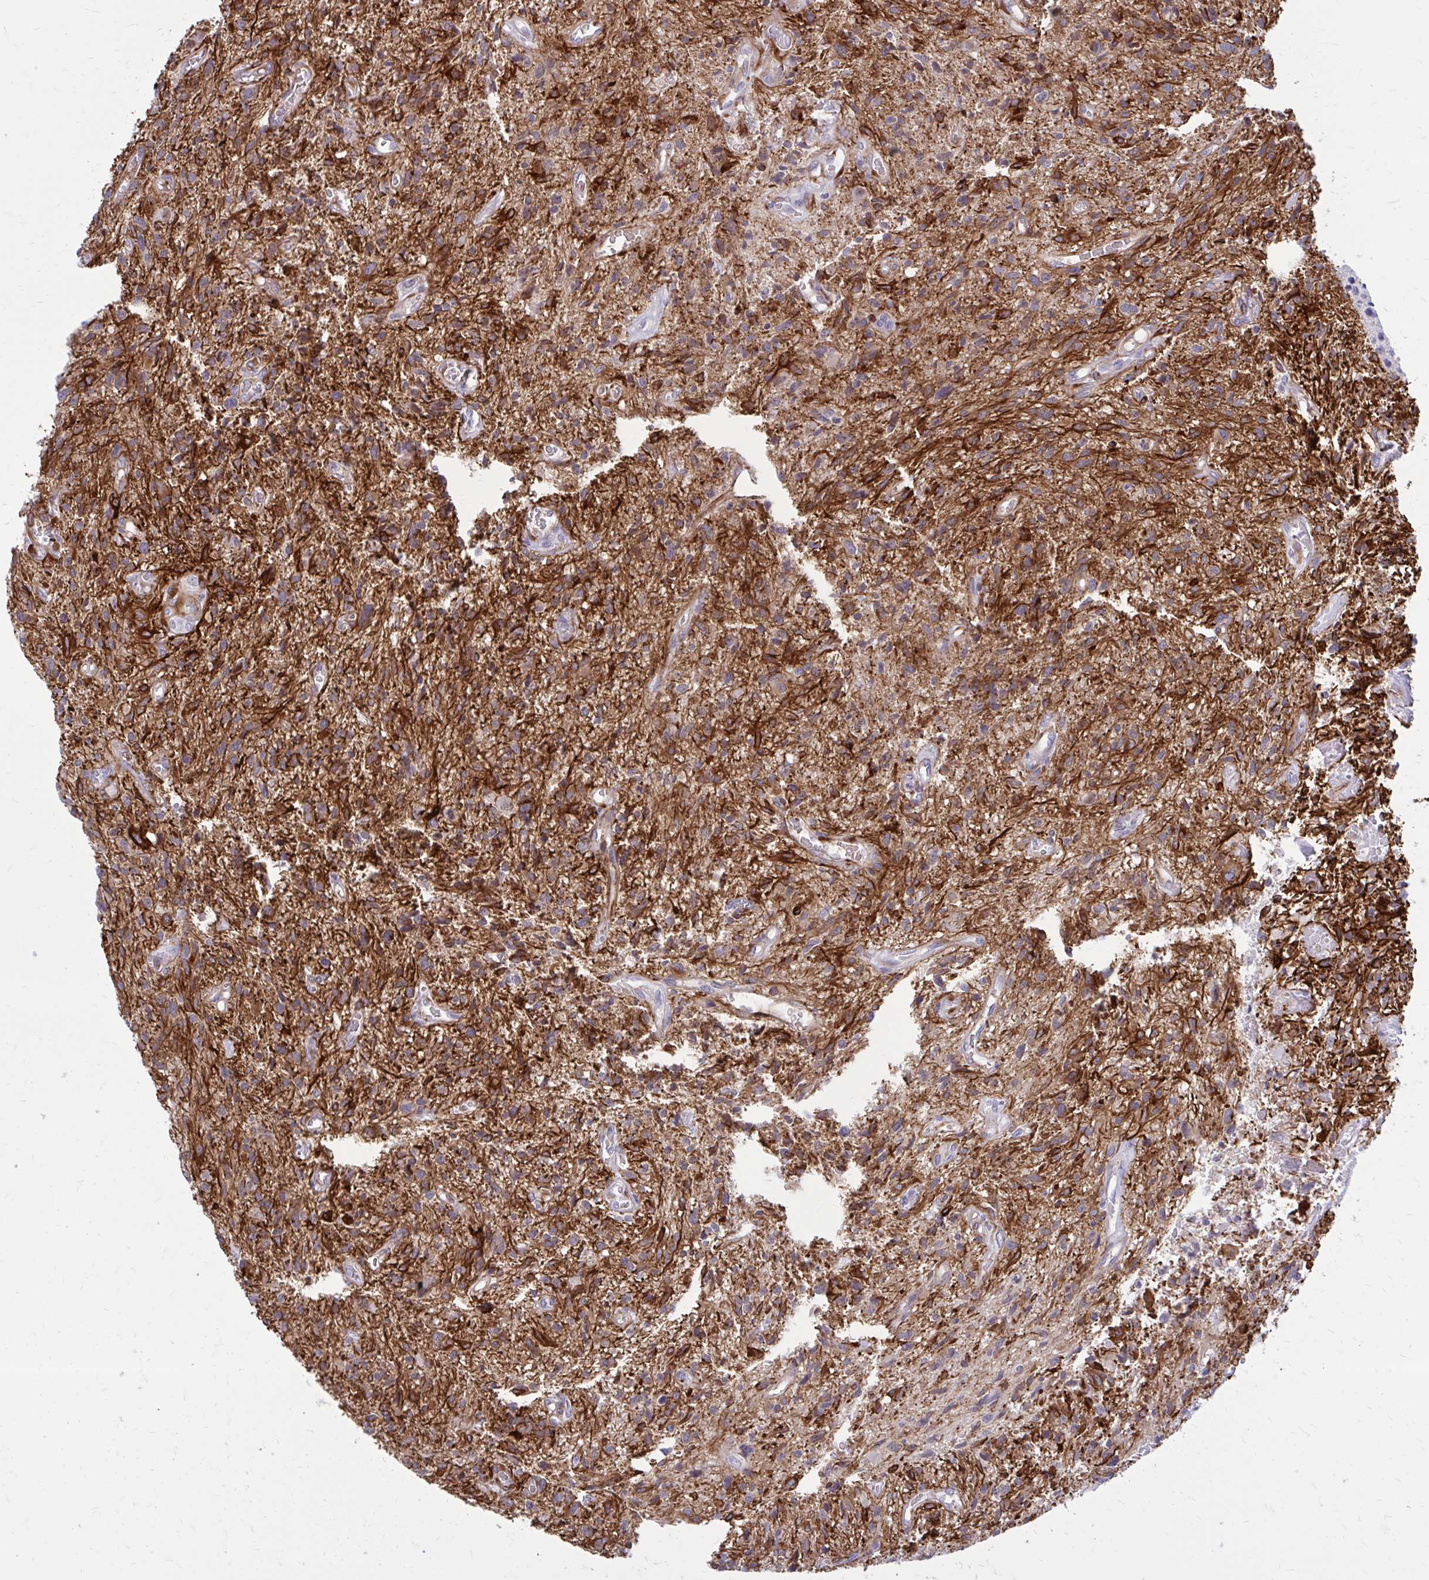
{"staining": {"intensity": "moderate", "quantity": "25%-75%", "location": "cytoplasmic/membranous"}, "tissue": "glioma", "cell_type": "Tumor cells", "image_type": "cancer", "snomed": [{"axis": "morphology", "description": "Glioma, malignant, High grade"}, {"axis": "topography", "description": "Brain"}], "caption": "About 25%-75% of tumor cells in high-grade glioma (malignant) reveal moderate cytoplasmic/membranous protein expression as visualized by brown immunohistochemical staining.", "gene": "BEND5", "patient": {"sex": "male", "age": 75}}